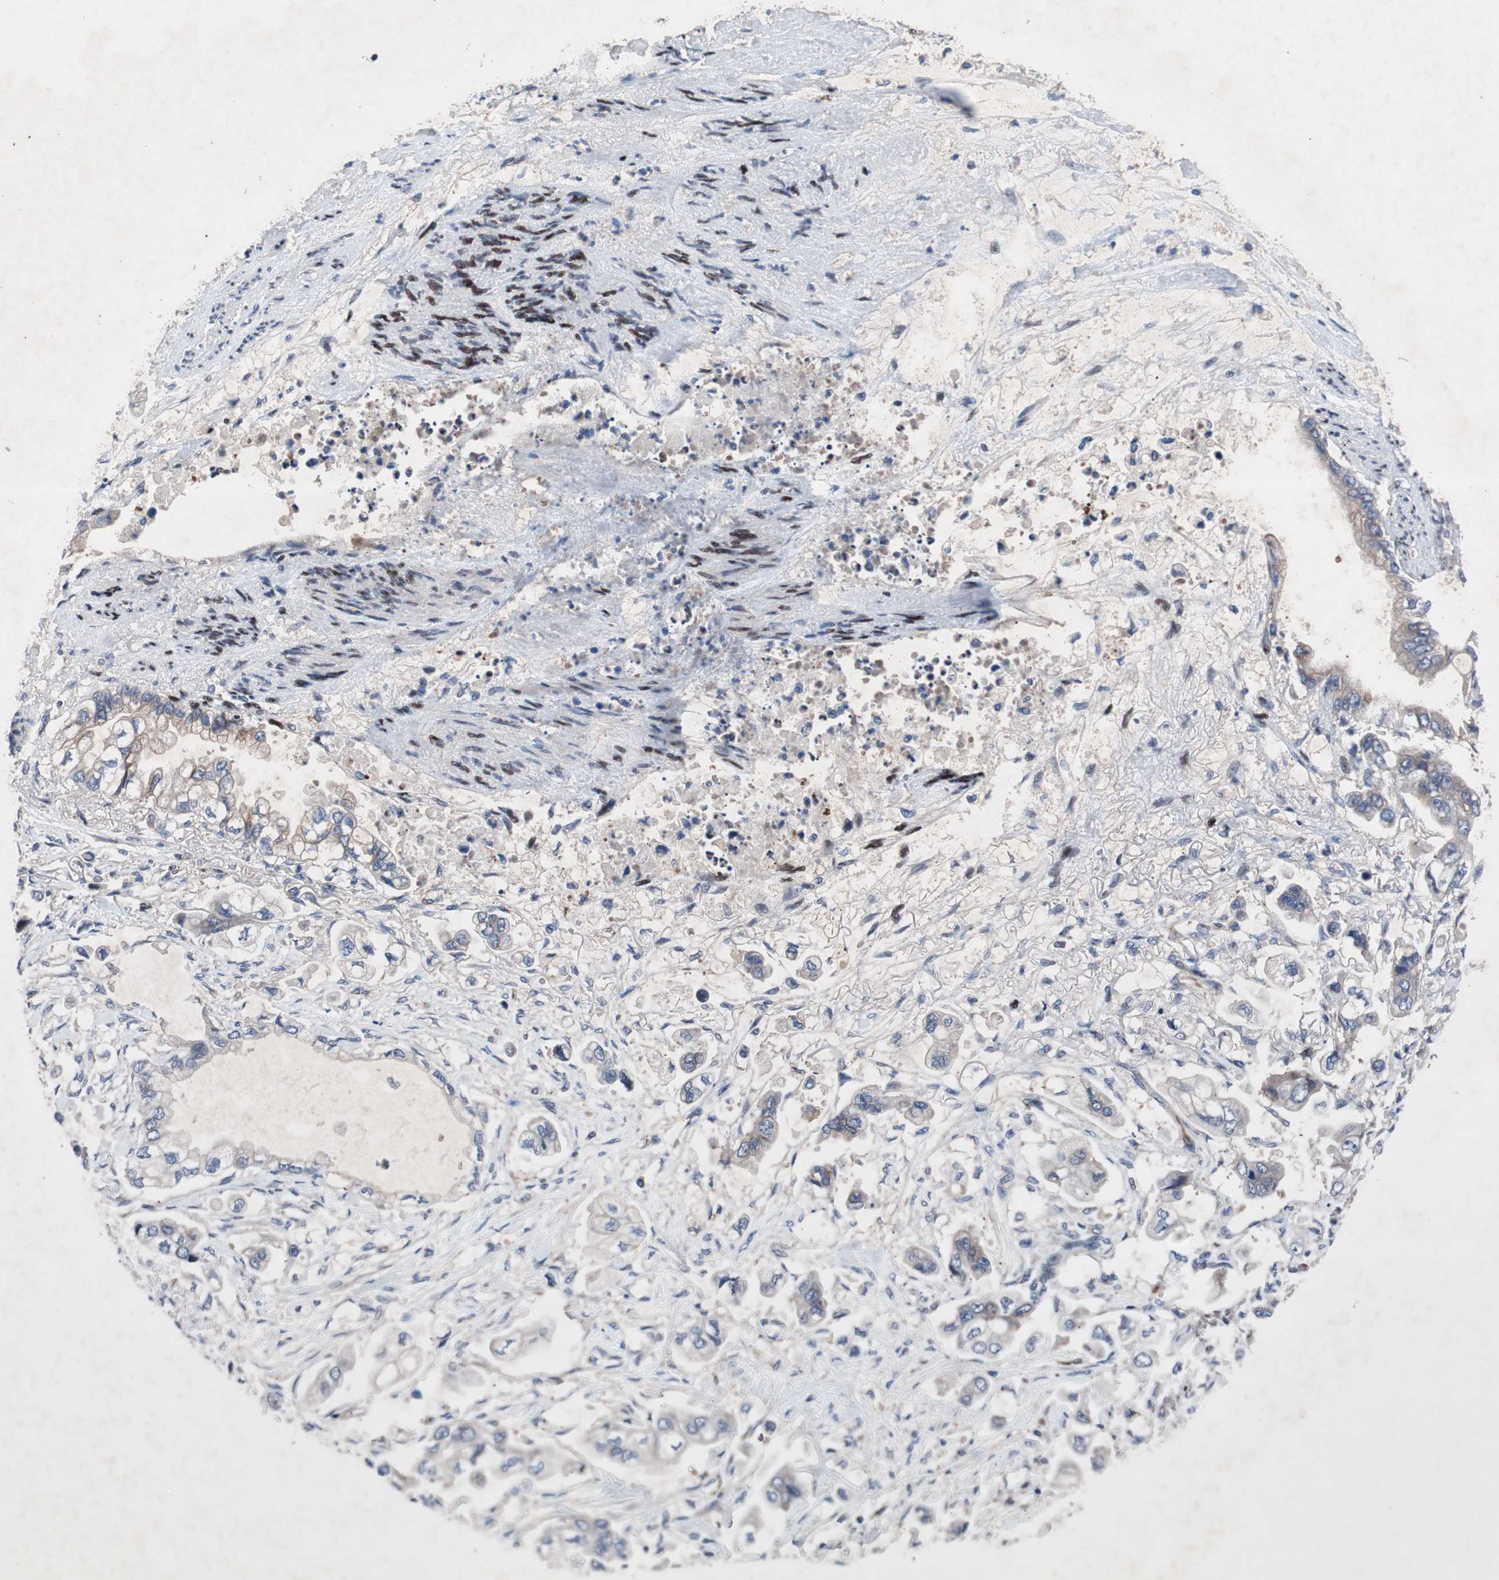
{"staining": {"intensity": "weak", "quantity": "<25%", "location": "cytoplasmic/membranous"}, "tissue": "stomach cancer", "cell_type": "Tumor cells", "image_type": "cancer", "snomed": [{"axis": "morphology", "description": "Adenocarcinoma, NOS"}, {"axis": "topography", "description": "Stomach"}], "caption": "Immunohistochemical staining of human adenocarcinoma (stomach) demonstrates no significant expression in tumor cells. (DAB immunohistochemistry (IHC) with hematoxylin counter stain).", "gene": "MUTYH", "patient": {"sex": "male", "age": 62}}